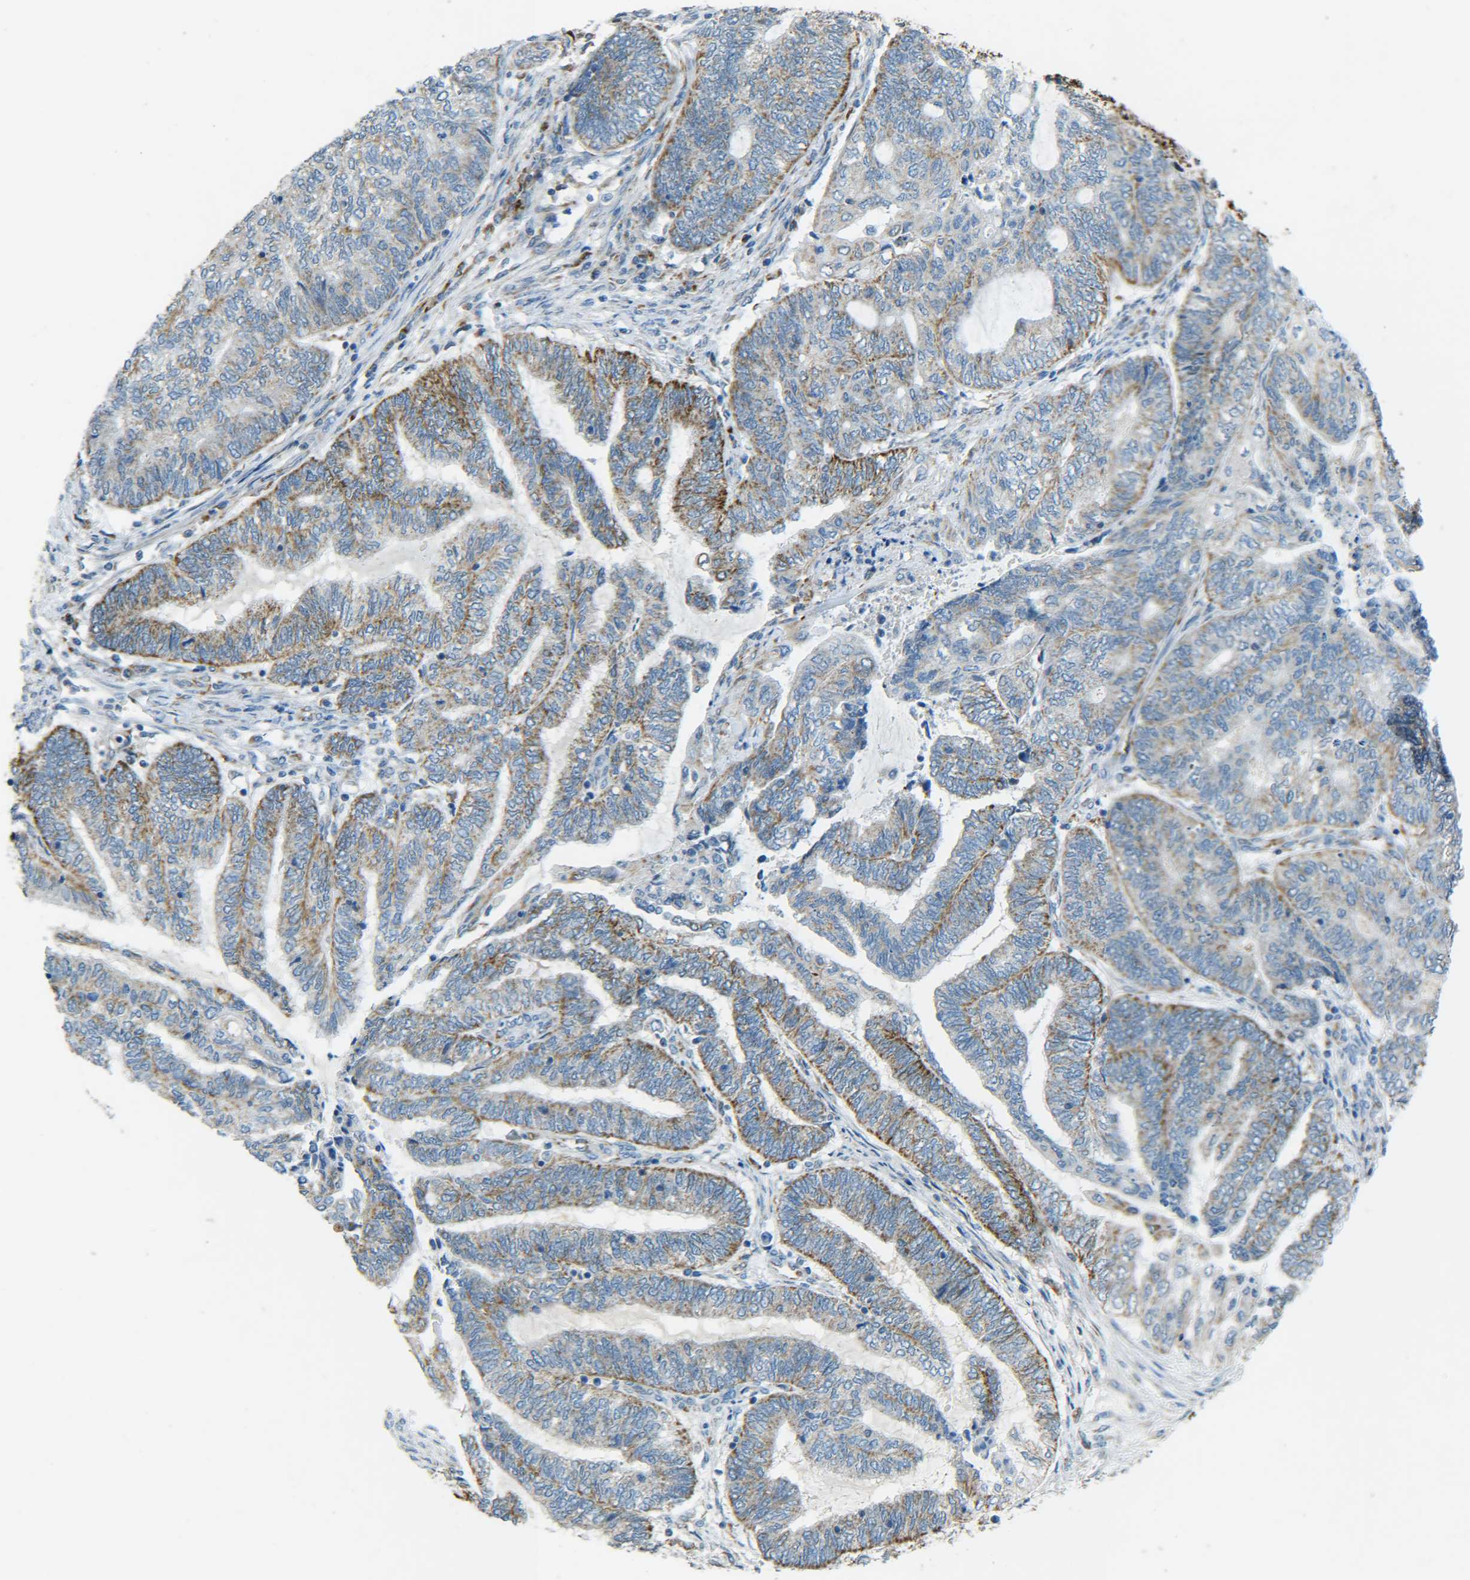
{"staining": {"intensity": "moderate", "quantity": ">75%", "location": "cytoplasmic/membranous"}, "tissue": "endometrial cancer", "cell_type": "Tumor cells", "image_type": "cancer", "snomed": [{"axis": "morphology", "description": "Adenocarcinoma, NOS"}, {"axis": "topography", "description": "Uterus"}, {"axis": "topography", "description": "Endometrium"}], "caption": "IHC staining of endometrial cancer (adenocarcinoma), which displays medium levels of moderate cytoplasmic/membranous staining in approximately >75% of tumor cells indicating moderate cytoplasmic/membranous protein positivity. The staining was performed using DAB (3,3'-diaminobenzidine) (brown) for protein detection and nuclei were counterstained in hematoxylin (blue).", "gene": "CYB5R1", "patient": {"sex": "female", "age": 70}}